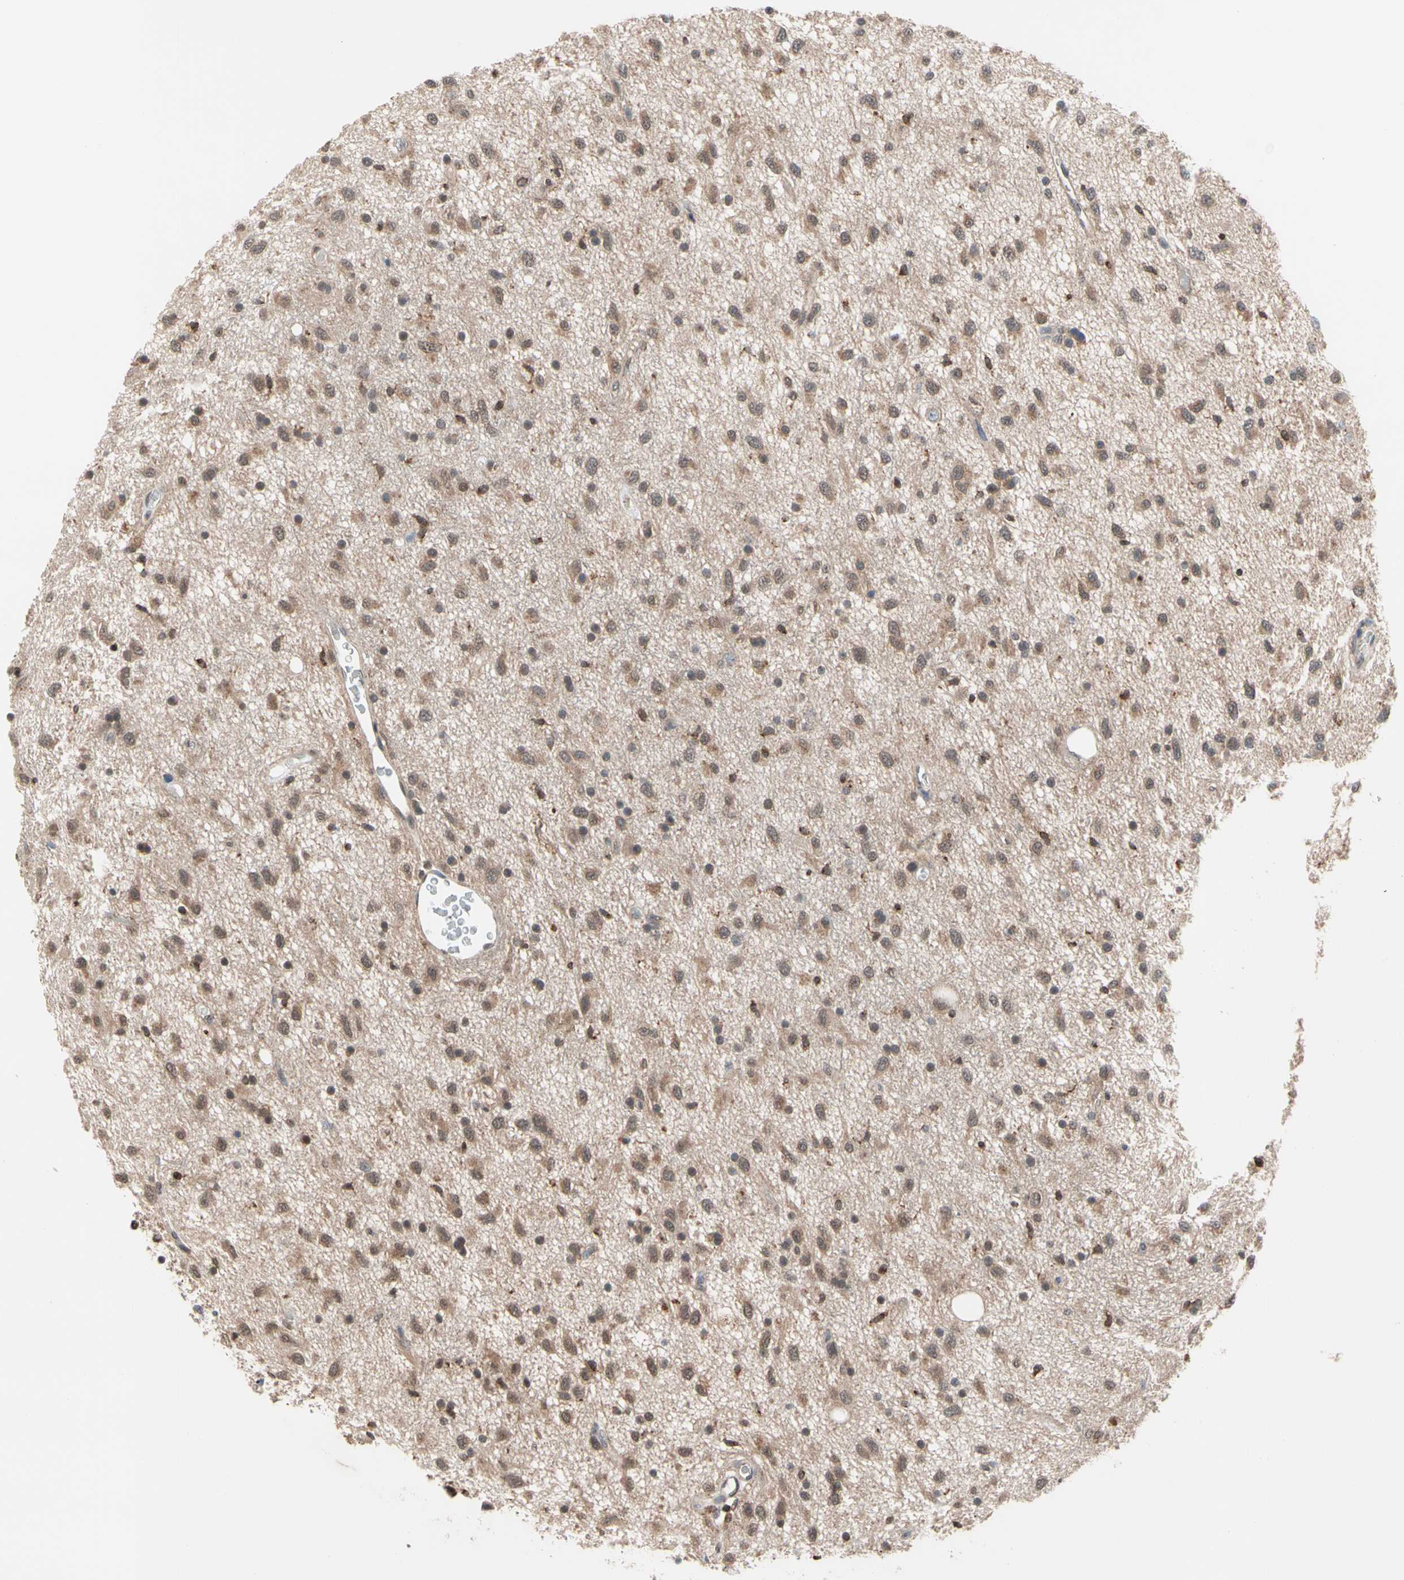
{"staining": {"intensity": "weak", "quantity": "25%-75%", "location": "cytoplasmic/membranous,nuclear"}, "tissue": "glioma", "cell_type": "Tumor cells", "image_type": "cancer", "snomed": [{"axis": "morphology", "description": "Glioma, malignant, Low grade"}, {"axis": "topography", "description": "Brain"}], "caption": "Malignant glioma (low-grade) was stained to show a protein in brown. There is low levels of weak cytoplasmic/membranous and nuclear positivity in approximately 25%-75% of tumor cells.", "gene": "MTHFS", "patient": {"sex": "male", "age": 77}}